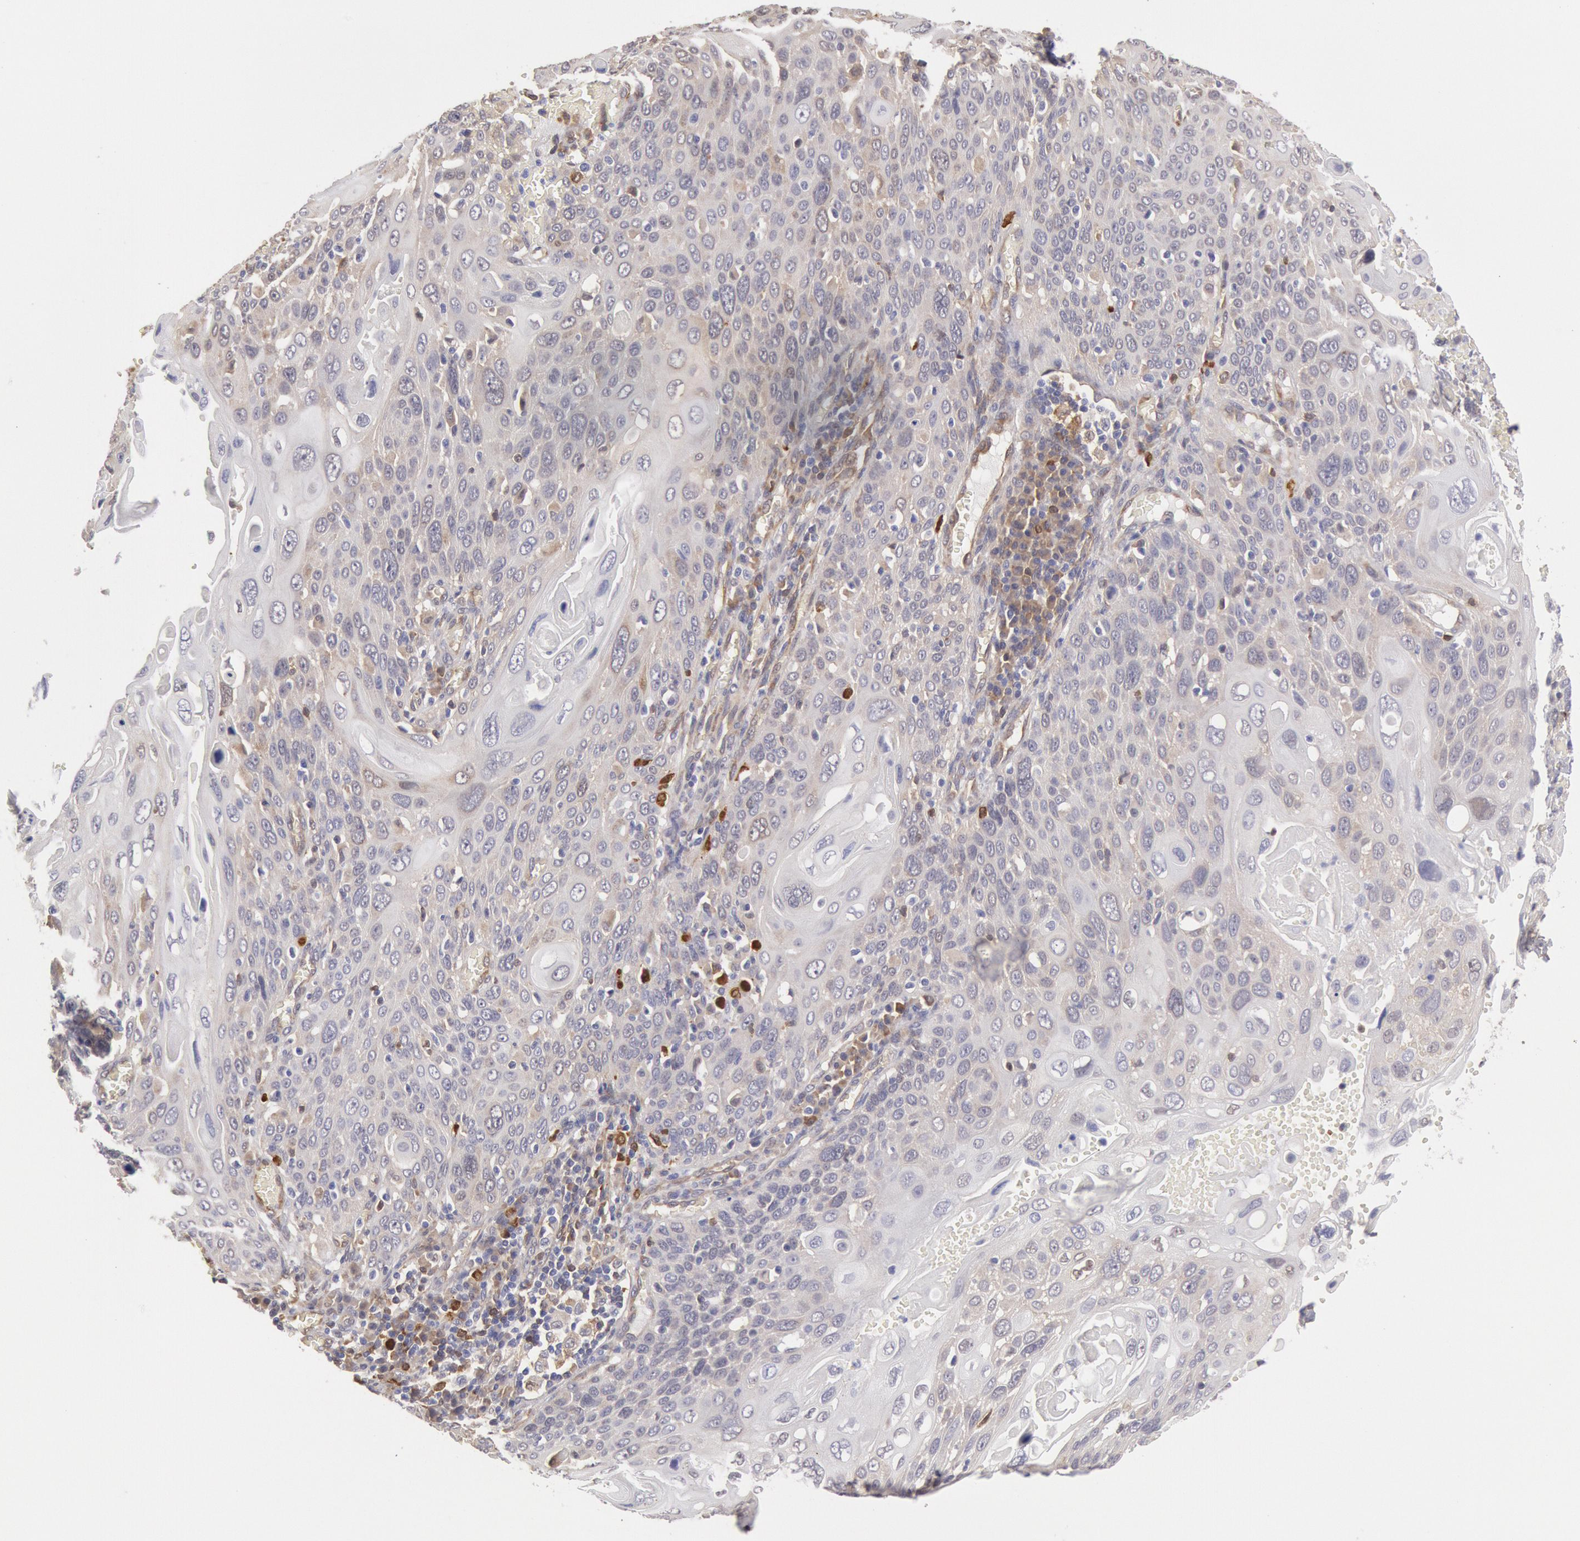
{"staining": {"intensity": "negative", "quantity": "none", "location": "none"}, "tissue": "cervical cancer", "cell_type": "Tumor cells", "image_type": "cancer", "snomed": [{"axis": "morphology", "description": "Squamous cell carcinoma, NOS"}, {"axis": "topography", "description": "Cervix"}], "caption": "The histopathology image displays no significant staining in tumor cells of cervical cancer.", "gene": "CCDC50", "patient": {"sex": "female", "age": 54}}